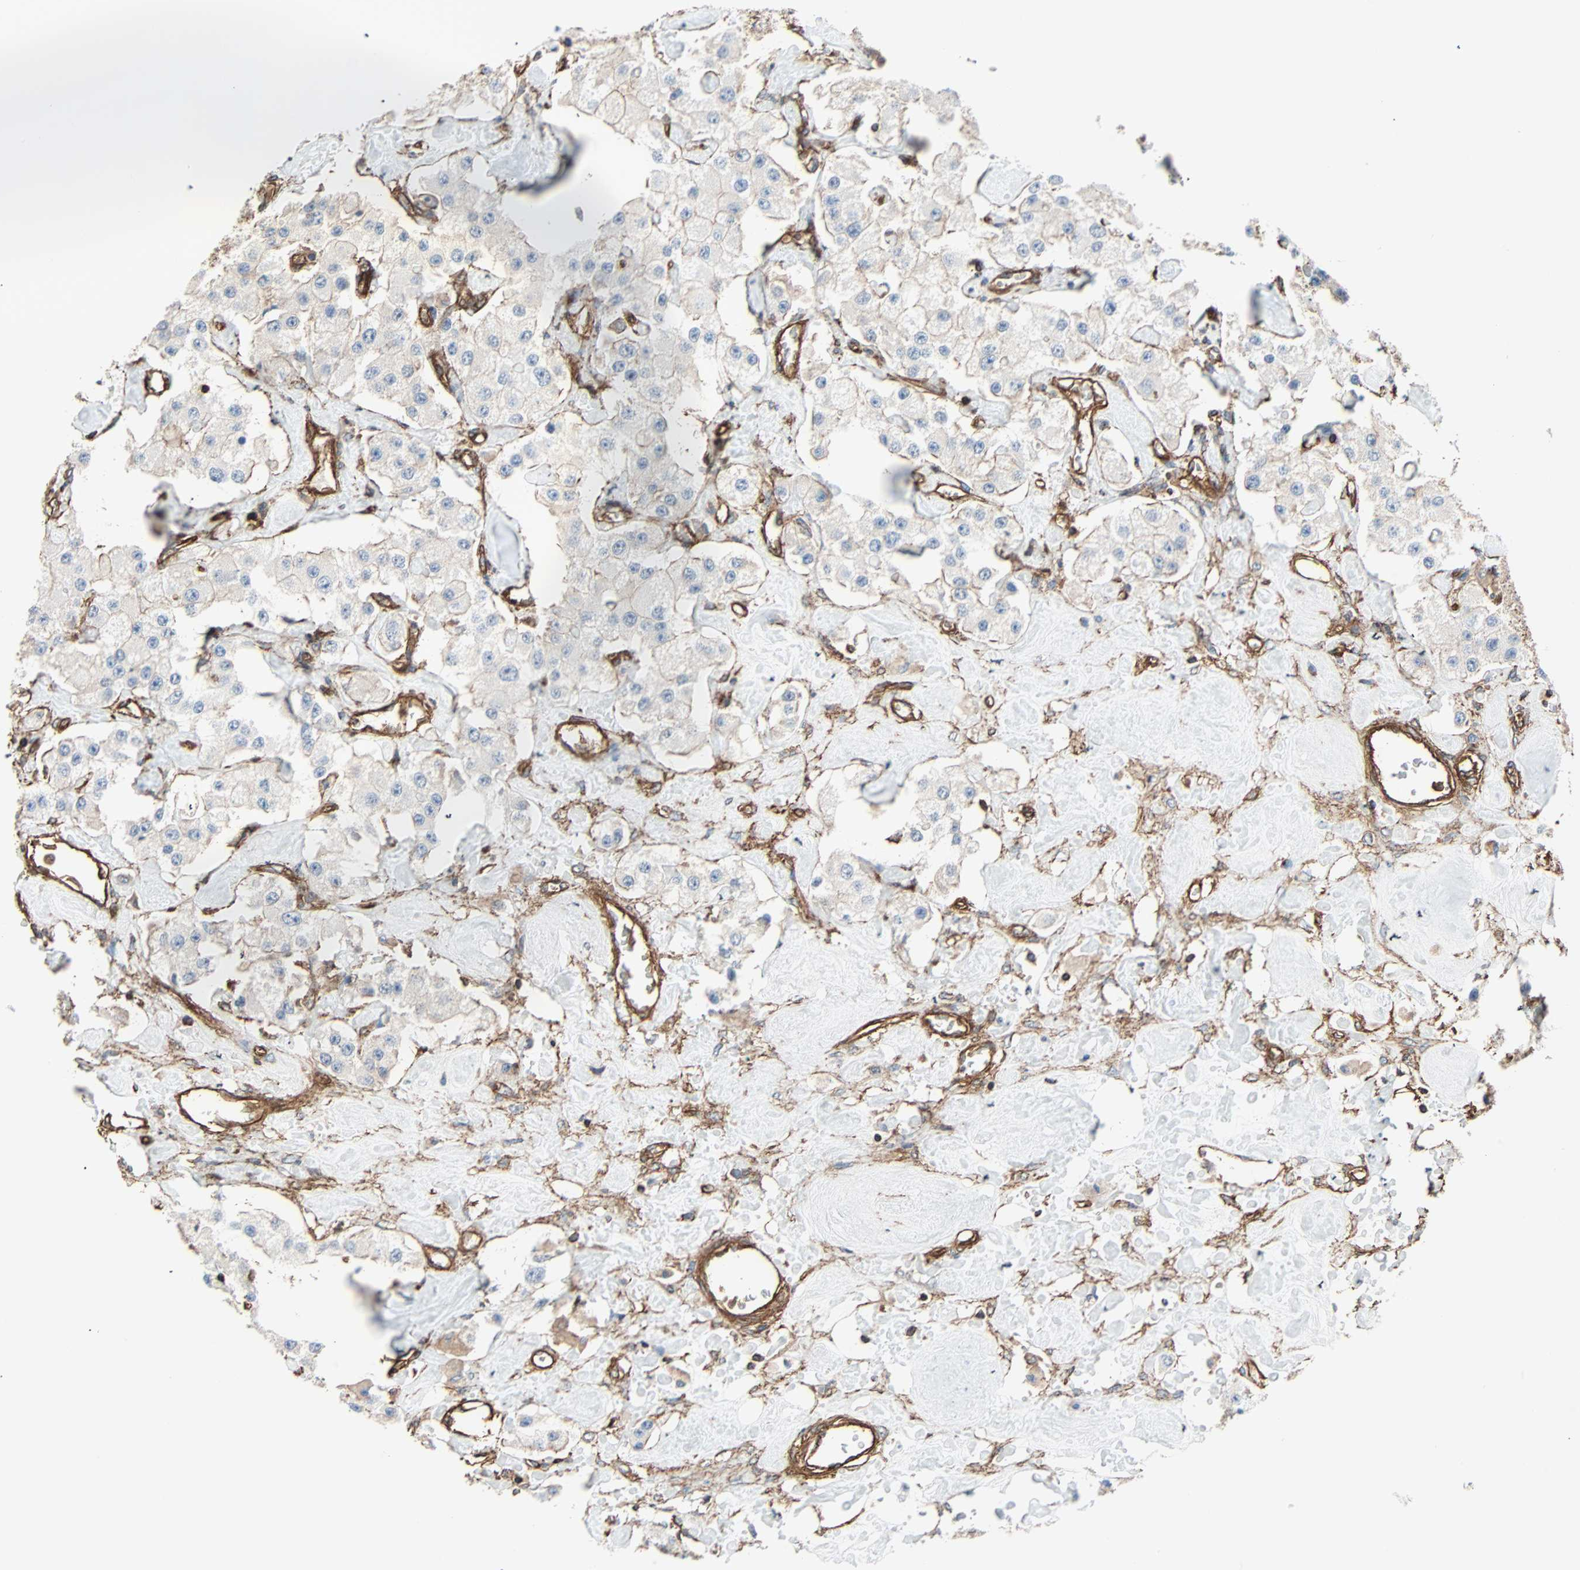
{"staining": {"intensity": "negative", "quantity": "none", "location": "none"}, "tissue": "carcinoid", "cell_type": "Tumor cells", "image_type": "cancer", "snomed": [{"axis": "morphology", "description": "Carcinoid, malignant, NOS"}, {"axis": "topography", "description": "Pancreas"}], "caption": "Carcinoid was stained to show a protein in brown. There is no significant positivity in tumor cells.", "gene": "GALNT10", "patient": {"sex": "male", "age": 41}}